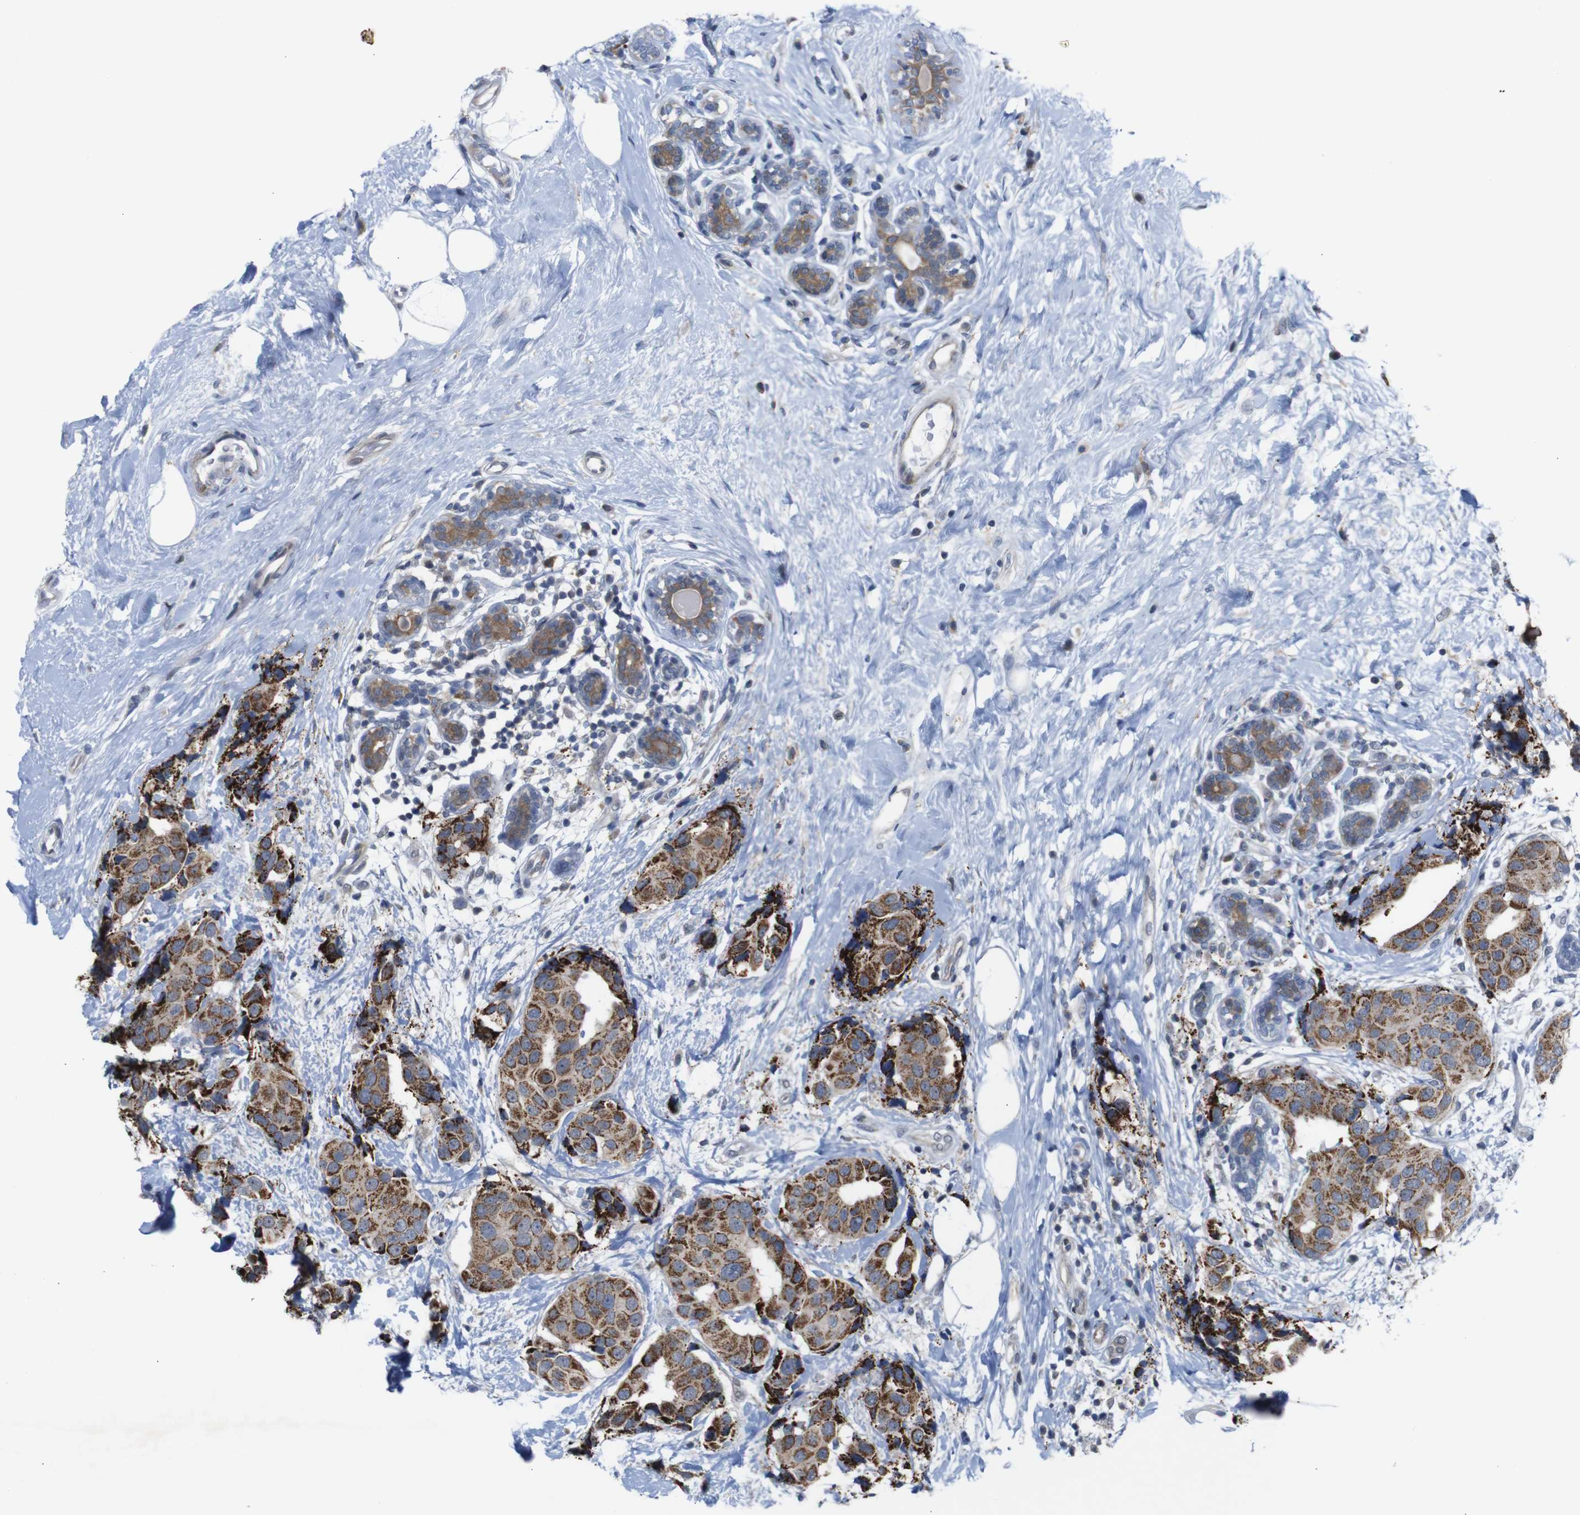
{"staining": {"intensity": "strong", "quantity": ">75%", "location": "cytoplasmic/membranous"}, "tissue": "breast cancer", "cell_type": "Tumor cells", "image_type": "cancer", "snomed": [{"axis": "morphology", "description": "Normal tissue, NOS"}, {"axis": "morphology", "description": "Duct carcinoma"}, {"axis": "topography", "description": "Breast"}], "caption": "Protein staining displays strong cytoplasmic/membranous staining in approximately >75% of tumor cells in breast cancer.", "gene": "ATP7B", "patient": {"sex": "female", "age": 39}}